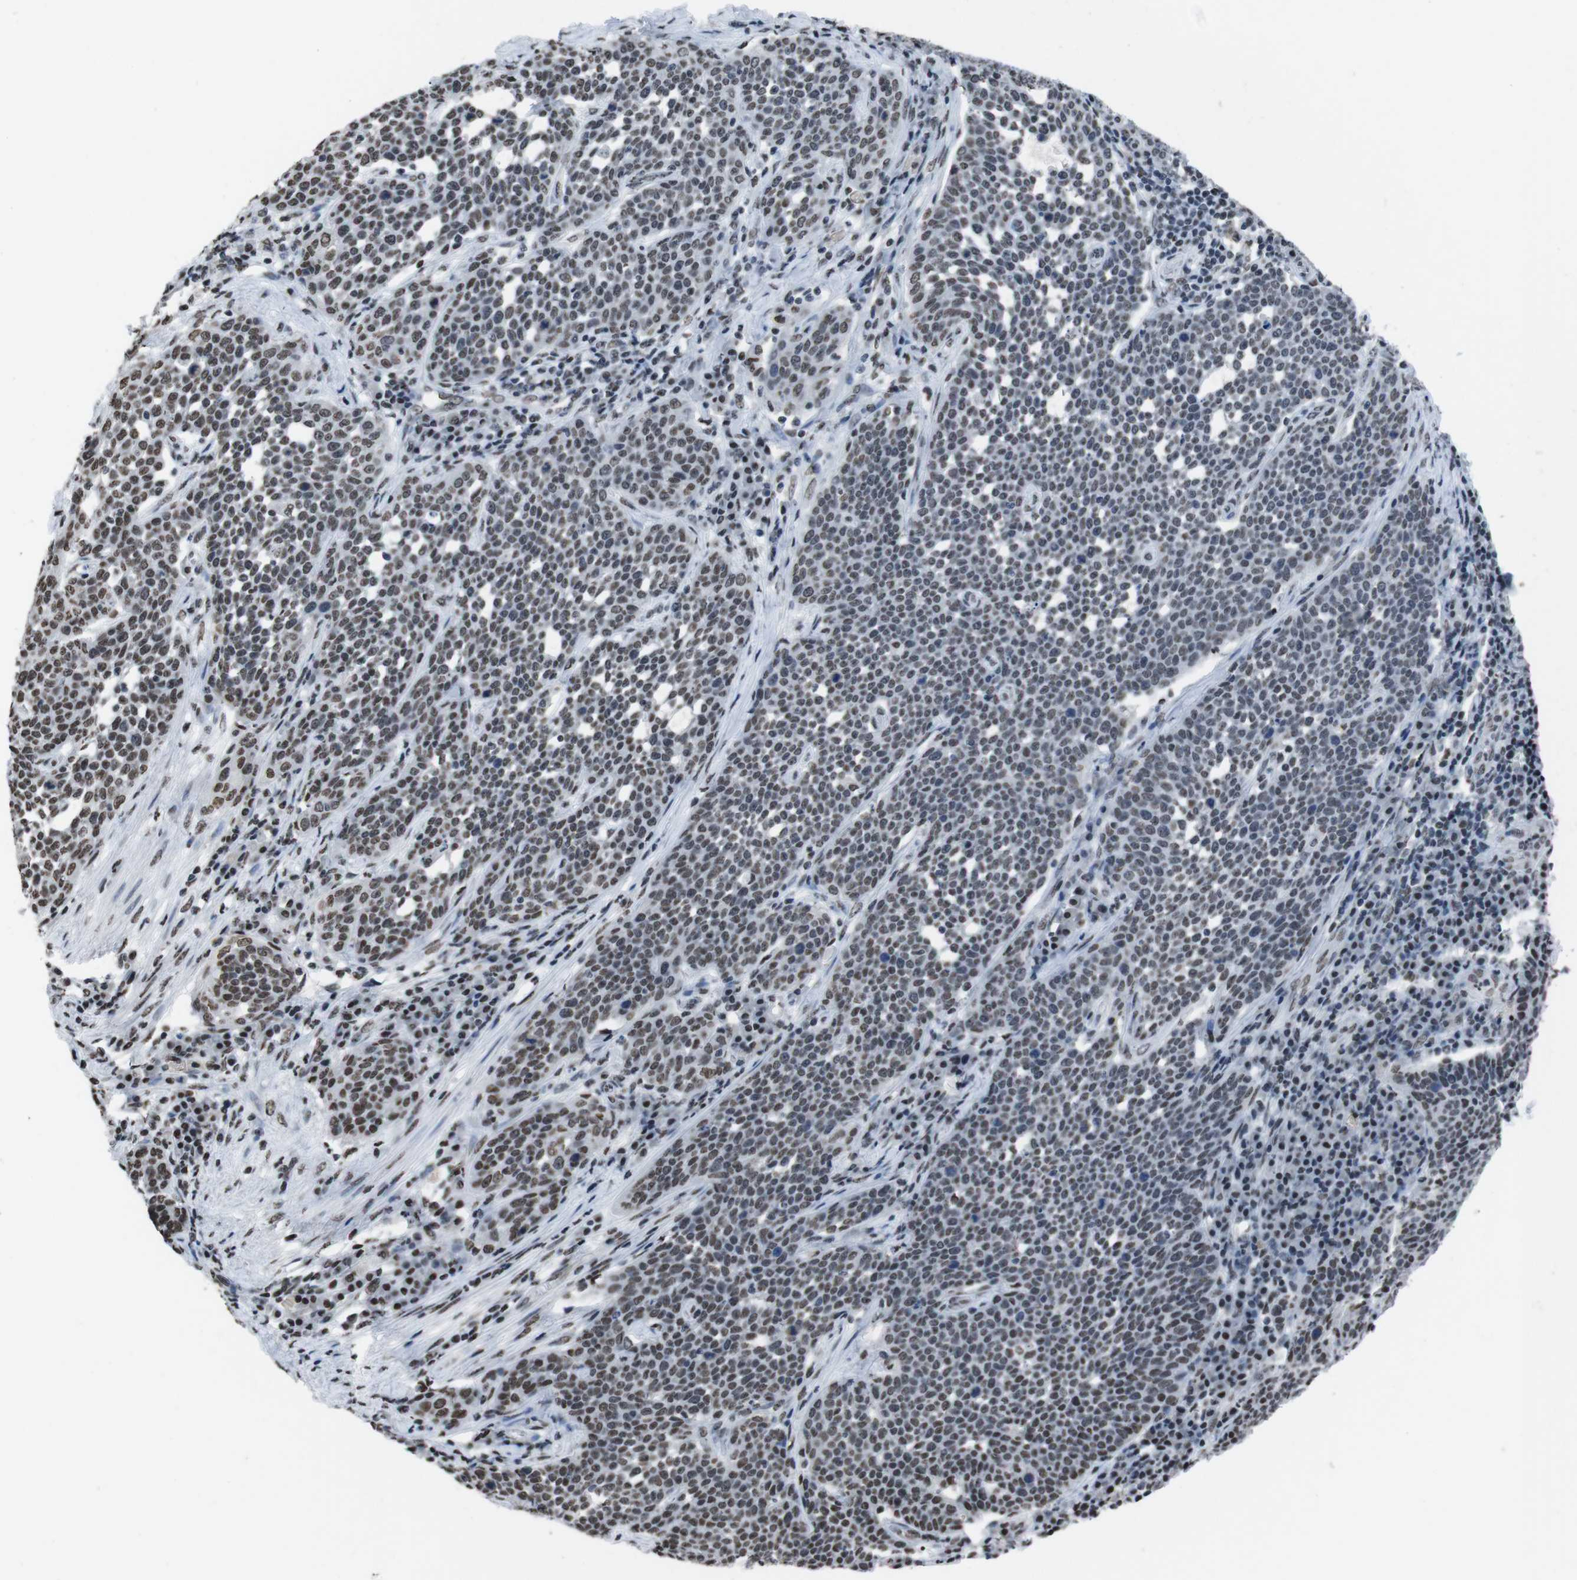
{"staining": {"intensity": "moderate", "quantity": ">75%", "location": "nuclear"}, "tissue": "cervical cancer", "cell_type": "Tumor cells", "image_type": "cancer", "snomed": [{"axis": "morphology", "description": "Squamous cell carcinoma, NOS"}, {"axis": "topography", "description": "Cervix"}], "caption": "IHC histopathology image of human cervical cancer (squamous cell carcinoma) stained for a protein (brown), which shows medium levels of moderate nuclear positivity in approximately >75% of tumor cells.", "gene": "PIP4P2", "patient": {"sex": "female", "age": 34}}